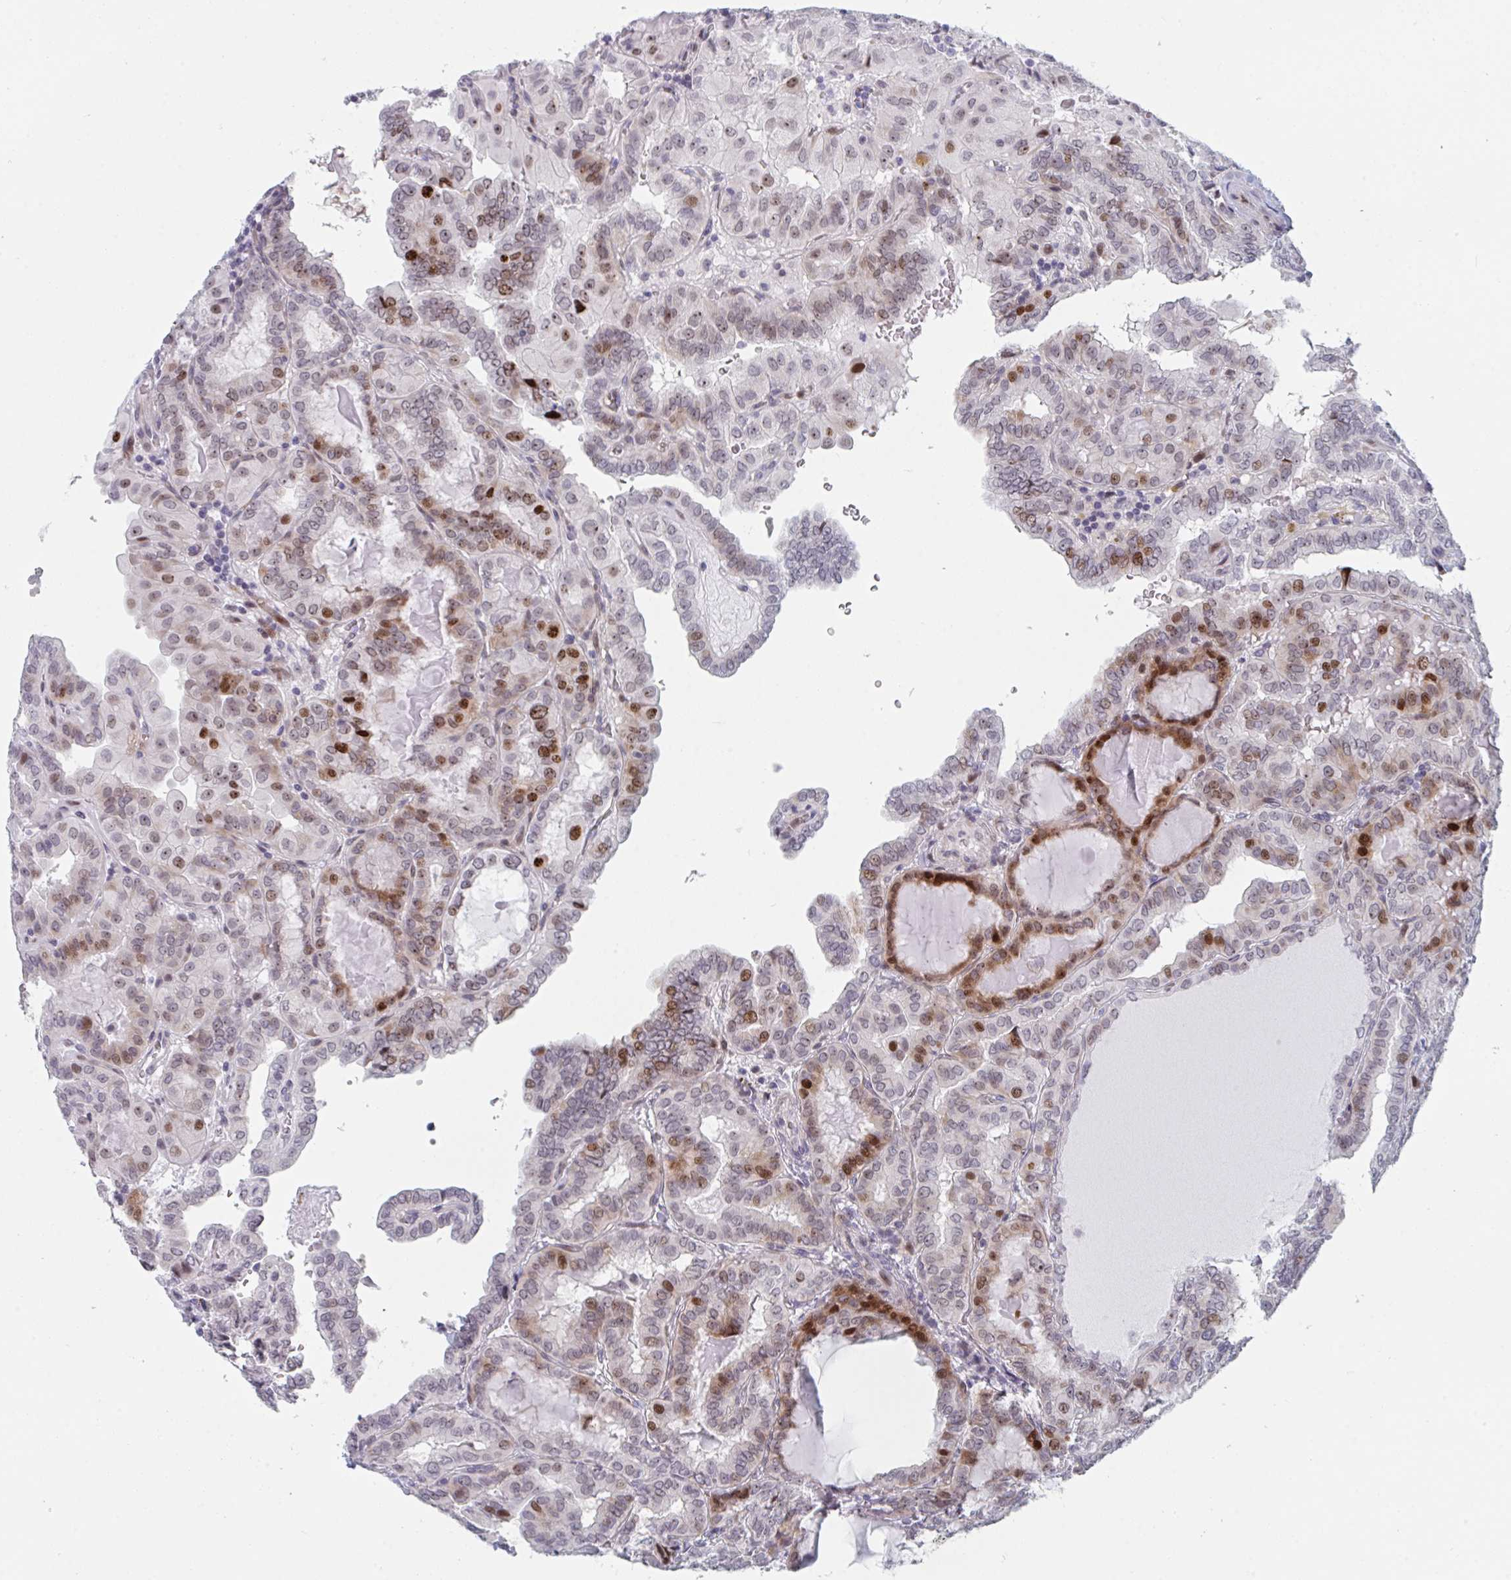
{"staining": {"intensity": "strong", "quantity": "25%-75%", "location": "cytoplasmic/membranous,nuclear"}, "tissue": "thyroid cancer", "cell_type": "Tumor cells", "image_type": "cancer", "snomed": [{"axis": "morphology", "description": "Papillary adenocarcinoma, NOS"}, {"axis": "topography", "description": "Thyroid gland"}], "caption": "Immunohistochemistry (IHC) (DAB (3,3'-diaminobenzidine)) staining of human thyroid cancer (papillary adenocarcinoma) displays strong cytoplasmic/membranous and nuclear protein positivity in approximately 25%-75% of tumor cells. (Stains: DAB (3,3'-diaminobenzidine) in brown, nuclei in blue, Microscopy: brightfield microscopy at high magnification).", "gene": "NR1H2", "patient": {"sex": "female", "age": 46}}